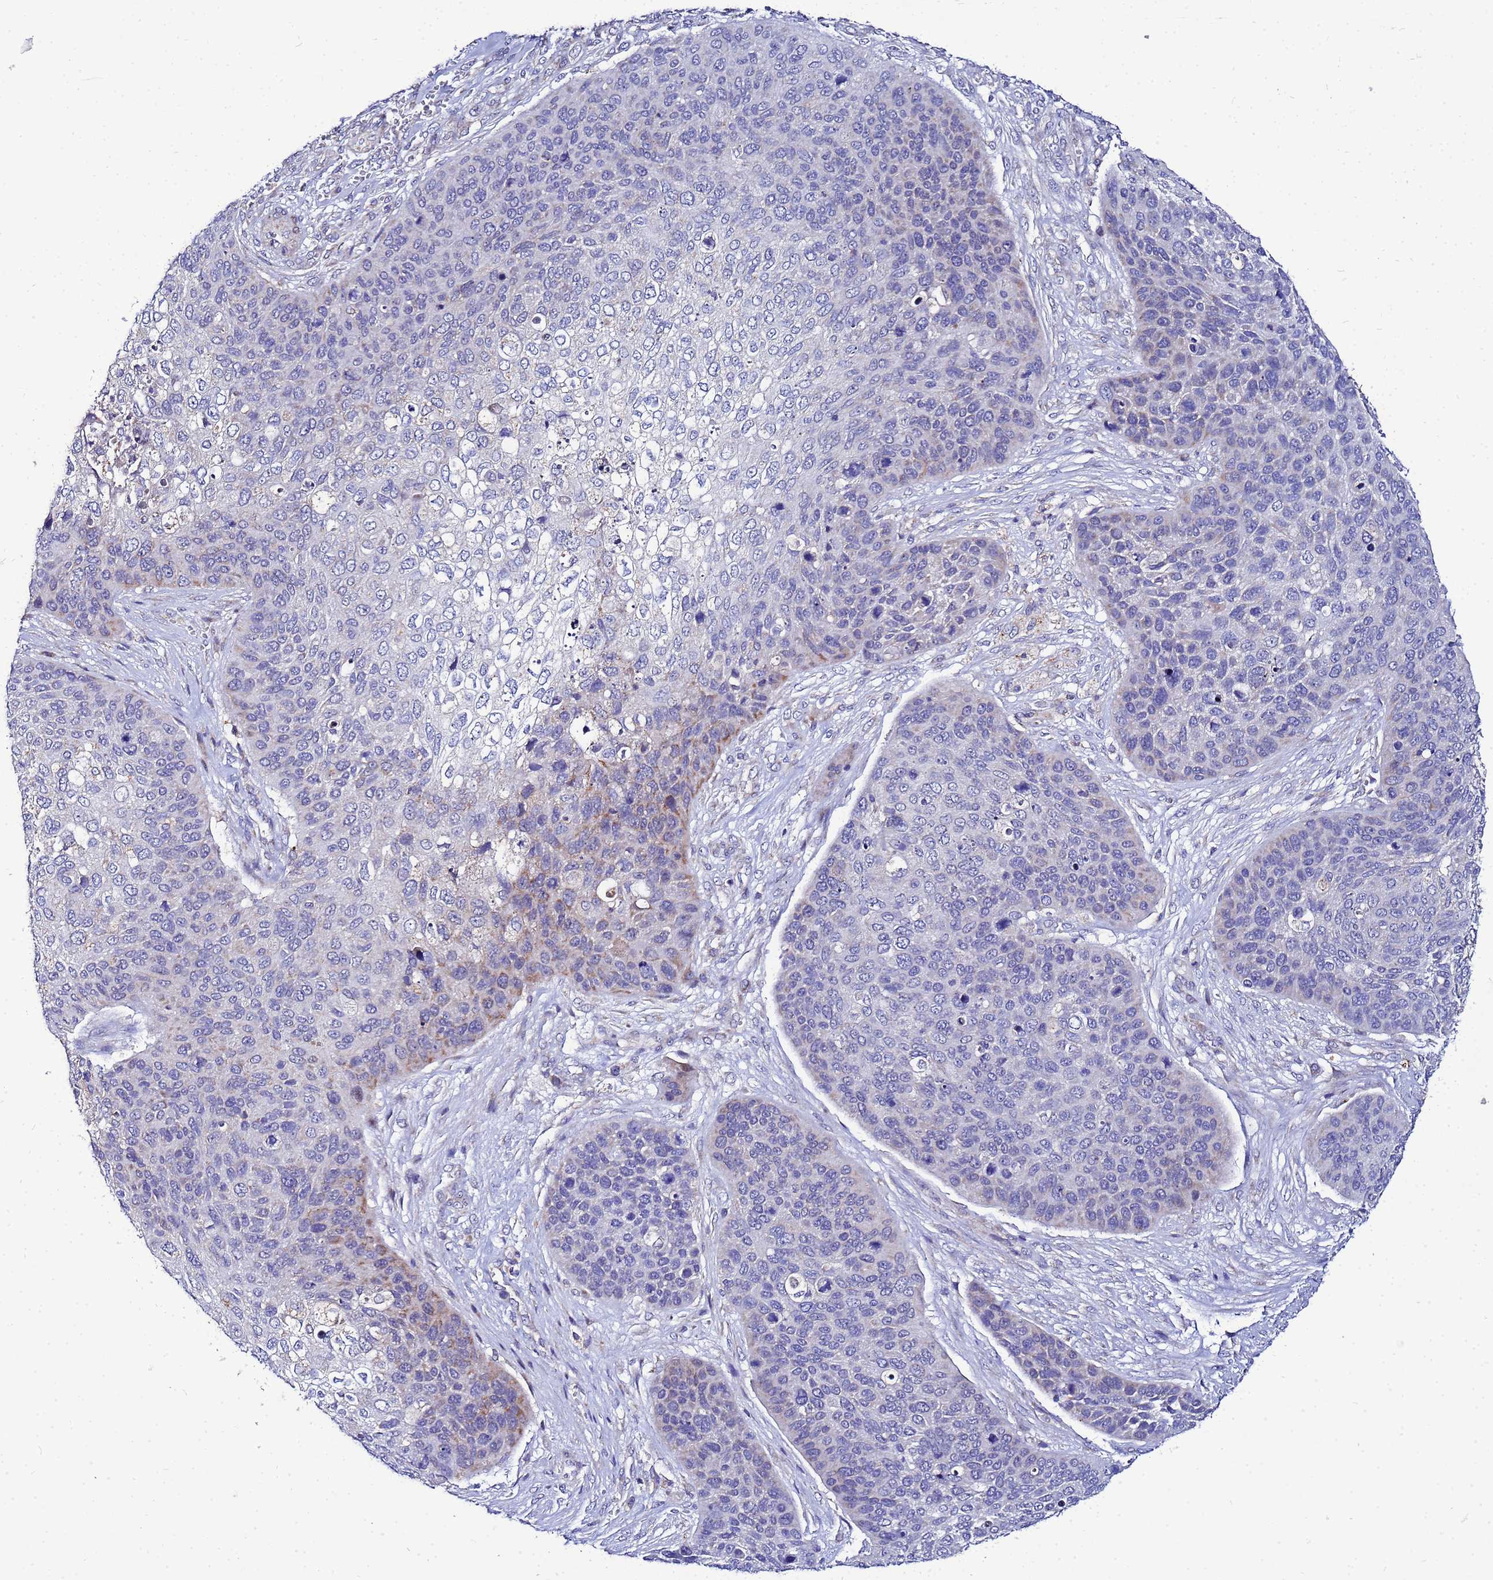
{"staining": {"intensity": "moderate", "quantity": "<25%", "location": "cytoplasmic/membranous"}, "tissue": "skin cancer", "cell_type": "Tumor cells", "image_type": "cancer", "snomed": [{"axis": "morphology", "description": "Basal cell carcinoma"}, {"axis": "topography", "description": "Skin"}], "caption": "IHC (DAB) staining of basal cell carcinoma (skin) reveals moderate cytoplasmic/membranous protein expression in about <25% of tumor cells. The protein of interest is shown in brown color, while the nuclei are stained blue.", "gene": "FAHD2A", "patient": {"sex": "female", "age": 74}}